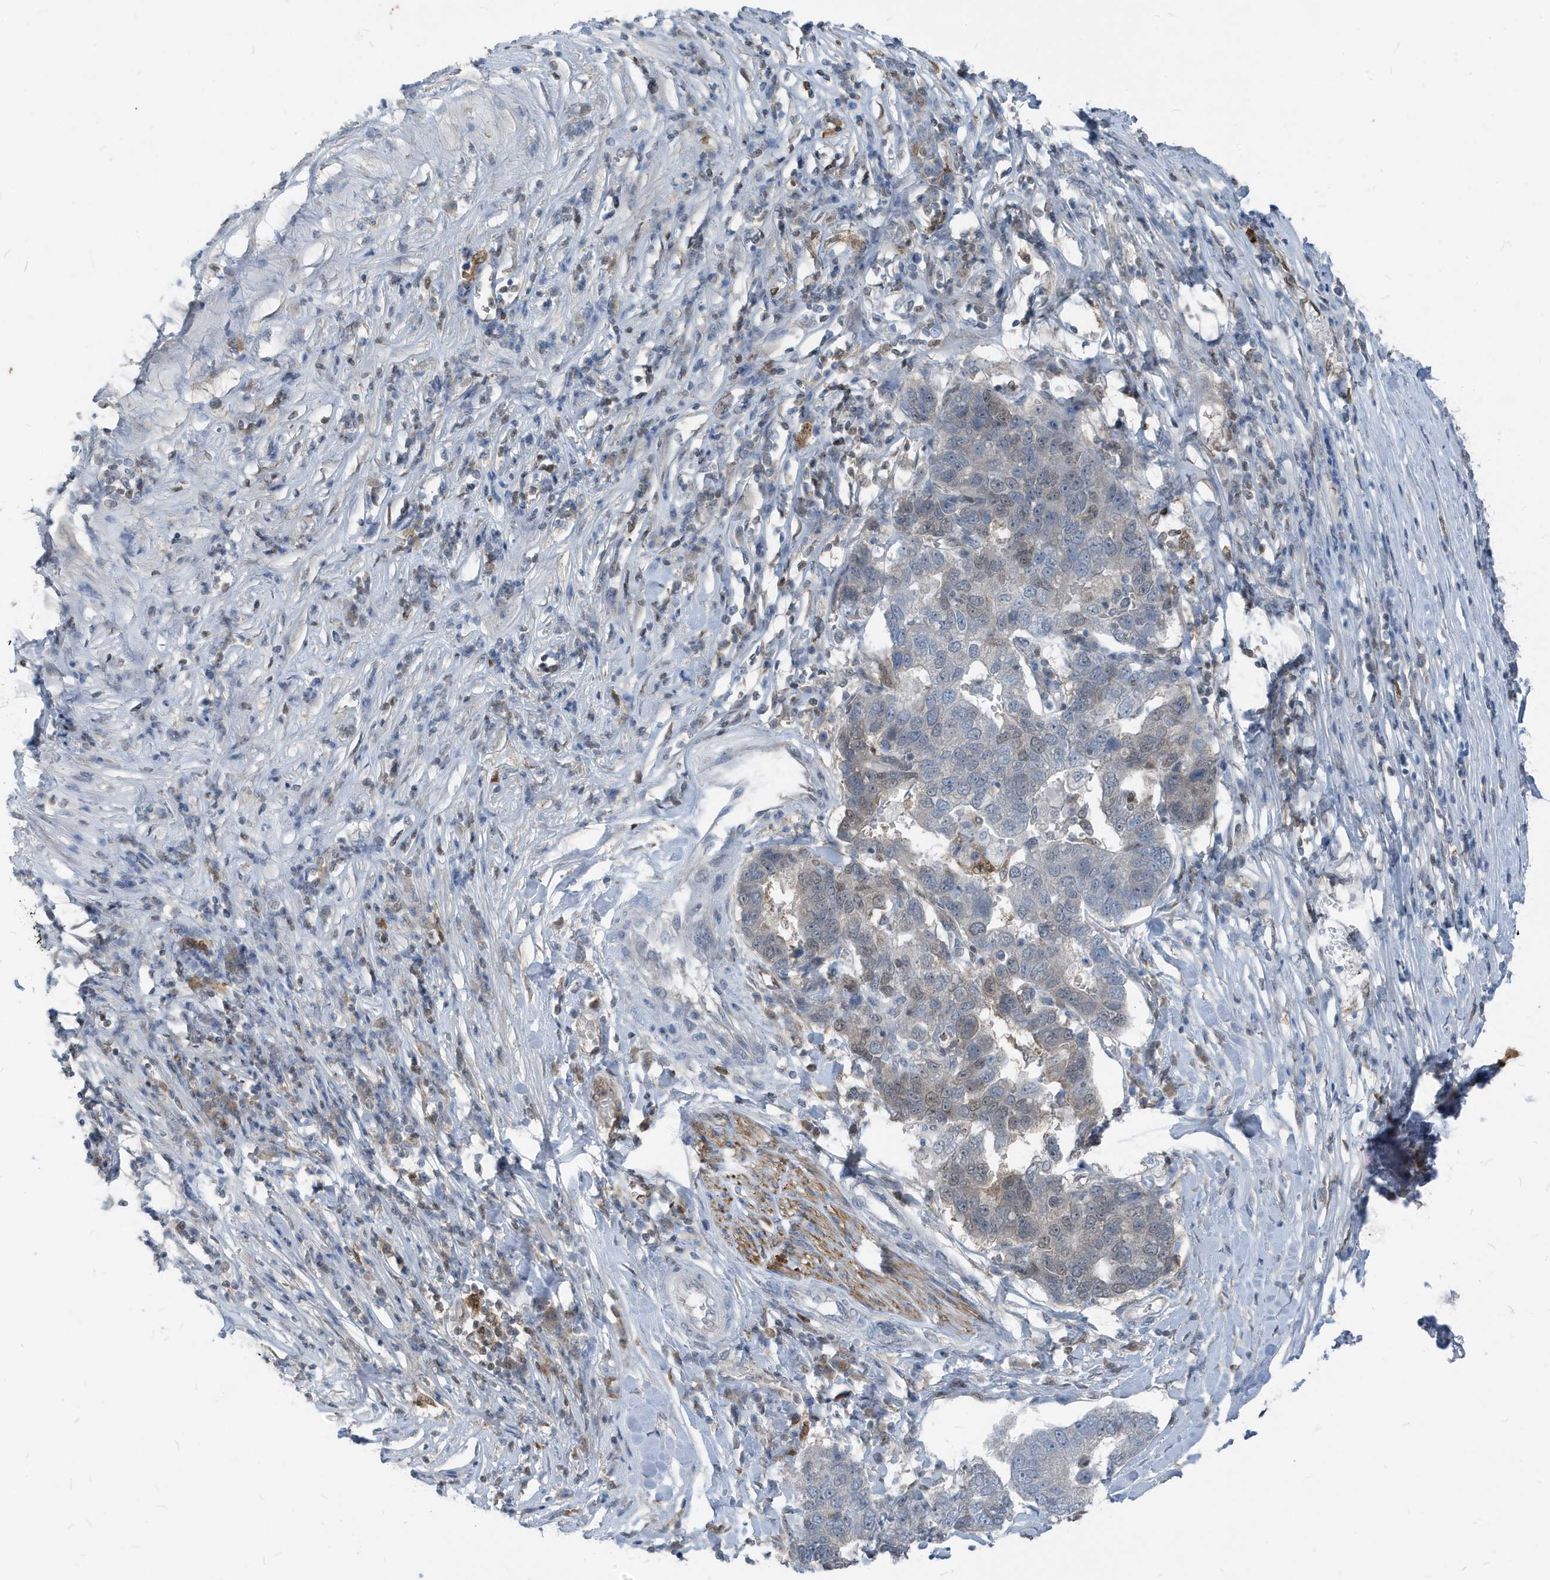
{"staining": {"intensity": "weak", "quantity": "<25%", "location": "nuclear"}, "tissue": "pancreatic cancer", "cell_type": "Tumor cells", "image_type": "cancer", "snomed": [{"axis": "morphology", "description": "Adenocarcinoma, NOS"}, {"axis": "topography", "description": "Pancreas"}], "caption": "Adenocarcinoma (pancreatic) was stained to show a protein in brown. There is no significant staining in tumor cells. (IHC, brightfield microscopy, high magnification).", "gene": "NCOA7", "patient": {"sex": "female", "age": 61}}